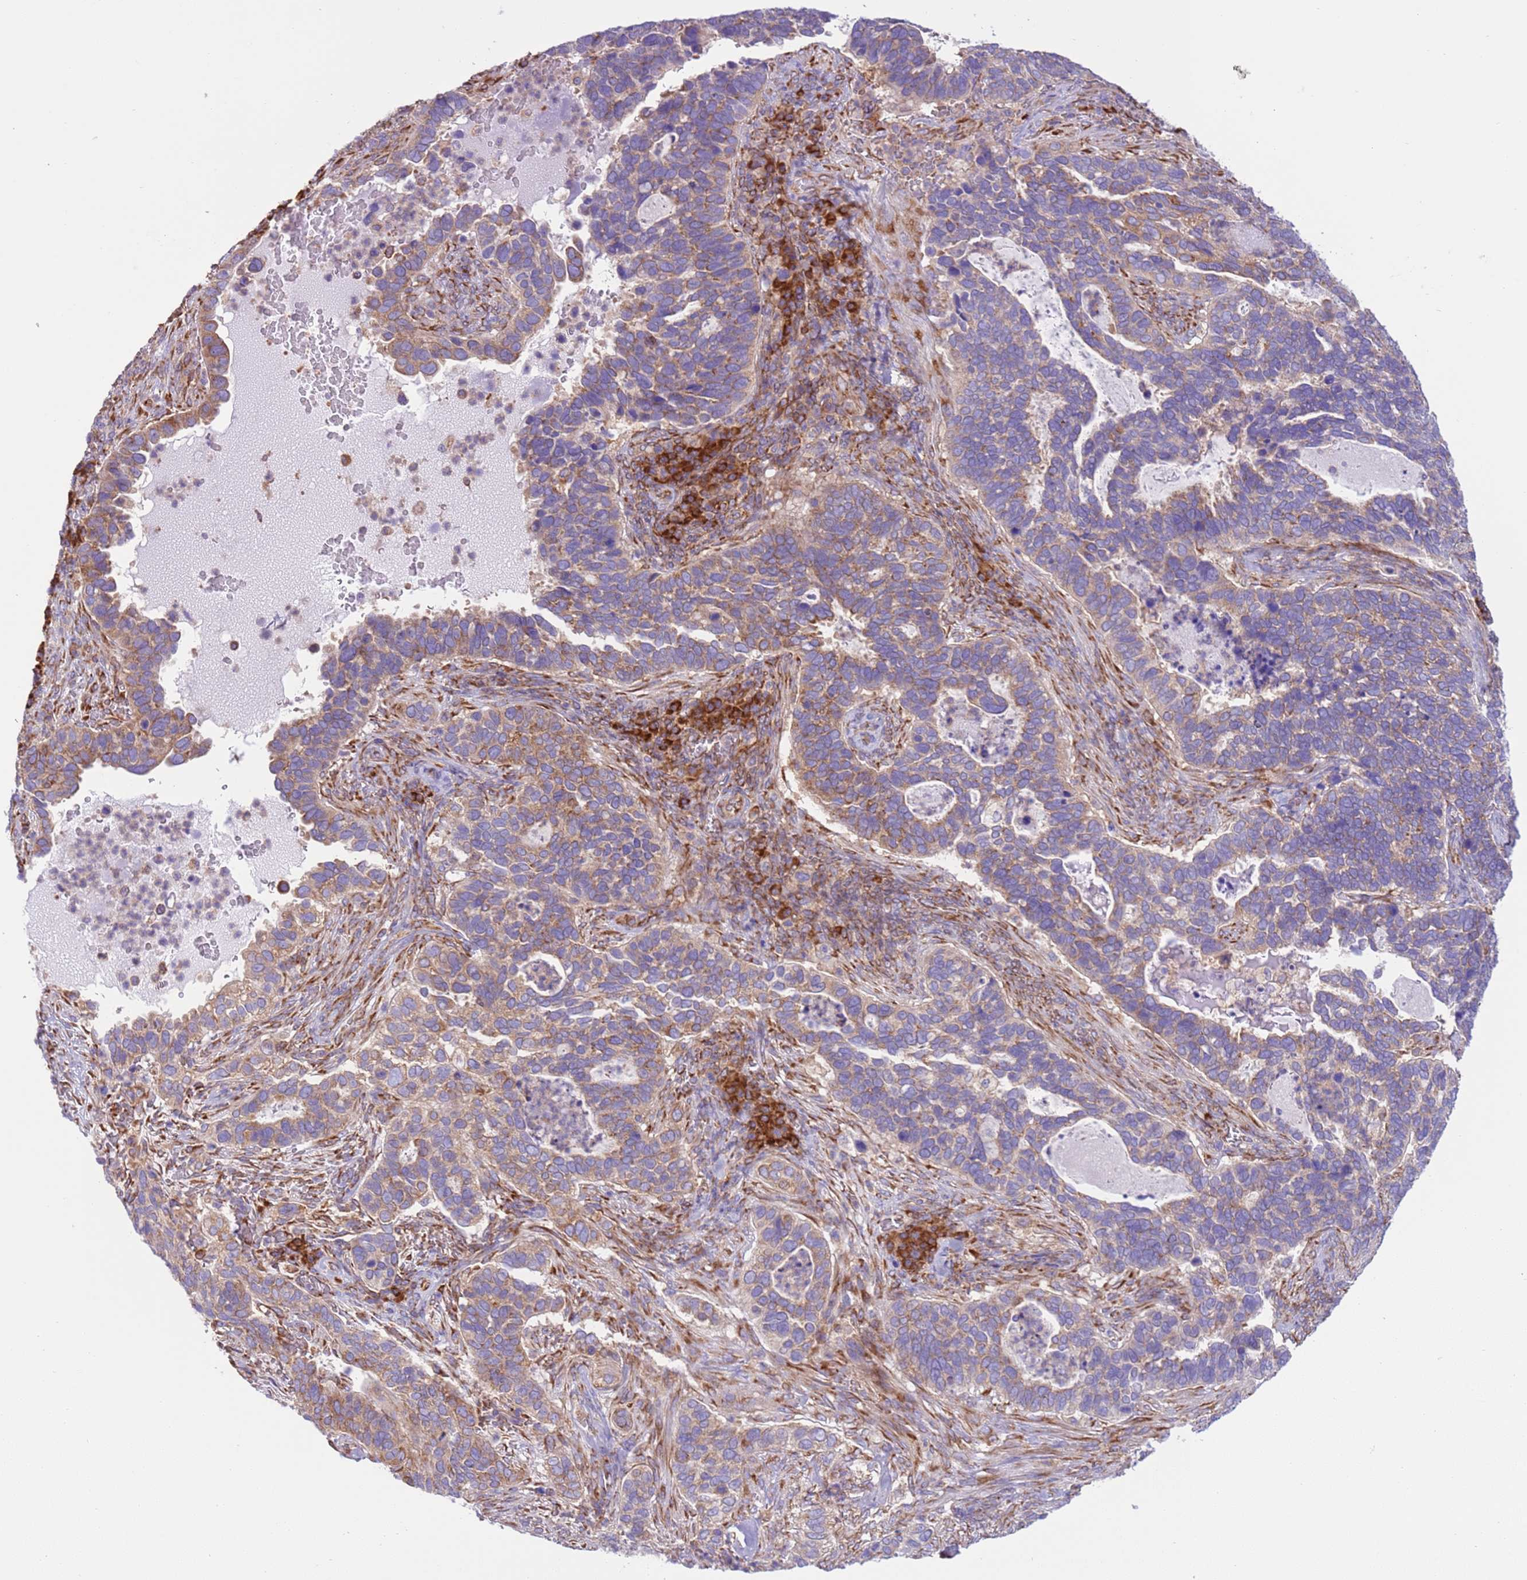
{"staining": {"intensity": "weak", "quantity": ">75%", "location": "cytoplasmic/membranous"}, "tissue": "cervical cancer", "cell_type": "Tumor cells", "image_type": "cancer", "snomed": [{"axis": "morphology", "description": "Squamous cell carcinoma, NOS"}, {"axis": "topography", "description": "Cervix"}], "caption": "This image shows IHC staining of human cervical squamous cell carcinoma, with low weak cytoplasmic/membranous expression in approximately >75% of tumor cells.", "gene": "VARS1", "patient": {"sex": "female", "age": 38}}